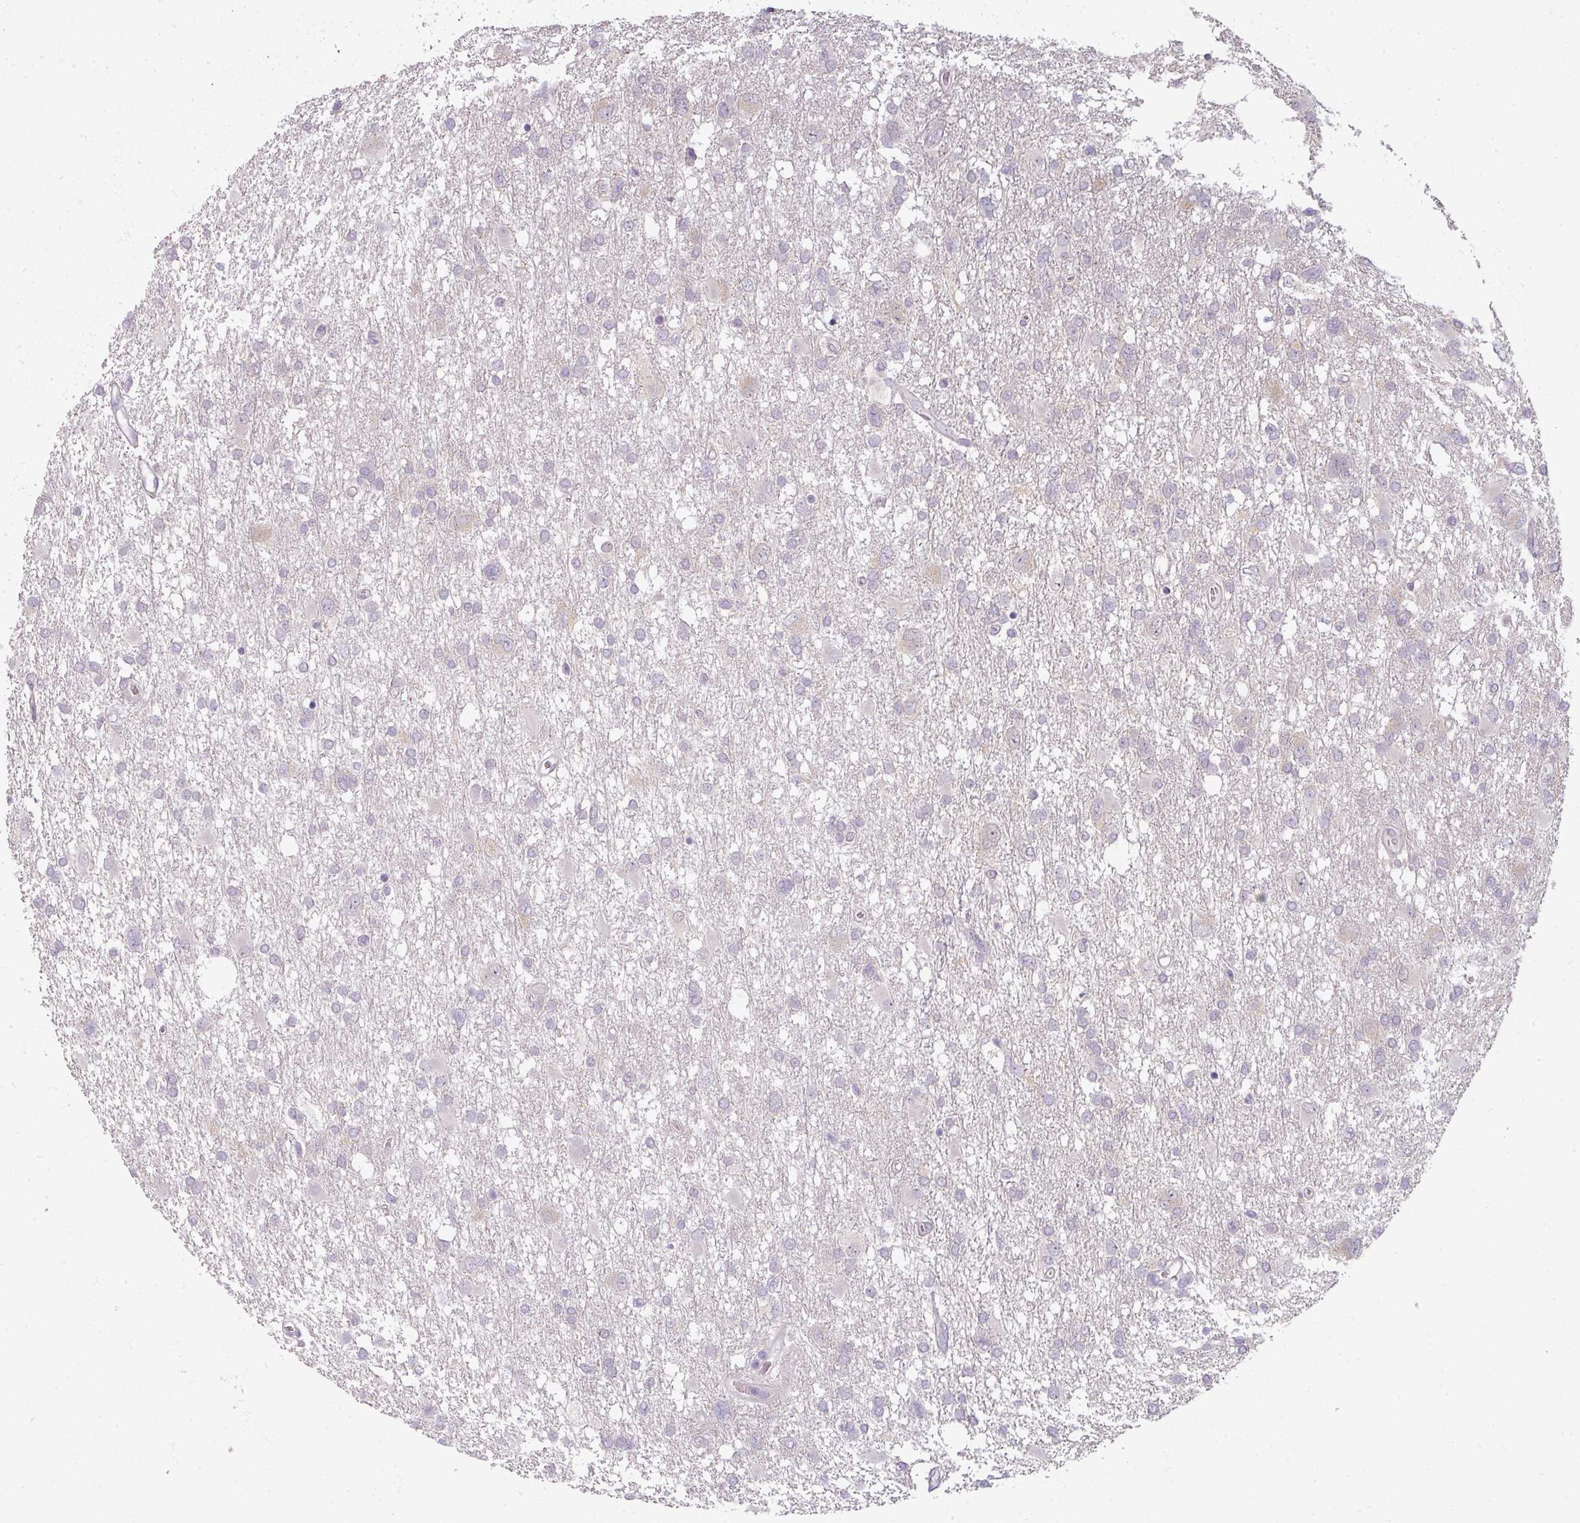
{"staining": {"intensity": "negative", "quantity": "none", "location": "none"}, "tissue": "glioma", "cell_type": "Tumor cells", "image_type": "cancer", "snomed": [{"axis": "morphology", "description": "Glioma, malignant, High grade"}, {"axis": "topography", "description": "Brain"}], "caption": "A high-resolution histopathology image shows IHC staining of glioma, which reveals no significant positivity in tumor cells.", "gene": "MYMK", "patient": {"sex": "male", "age": 61}}